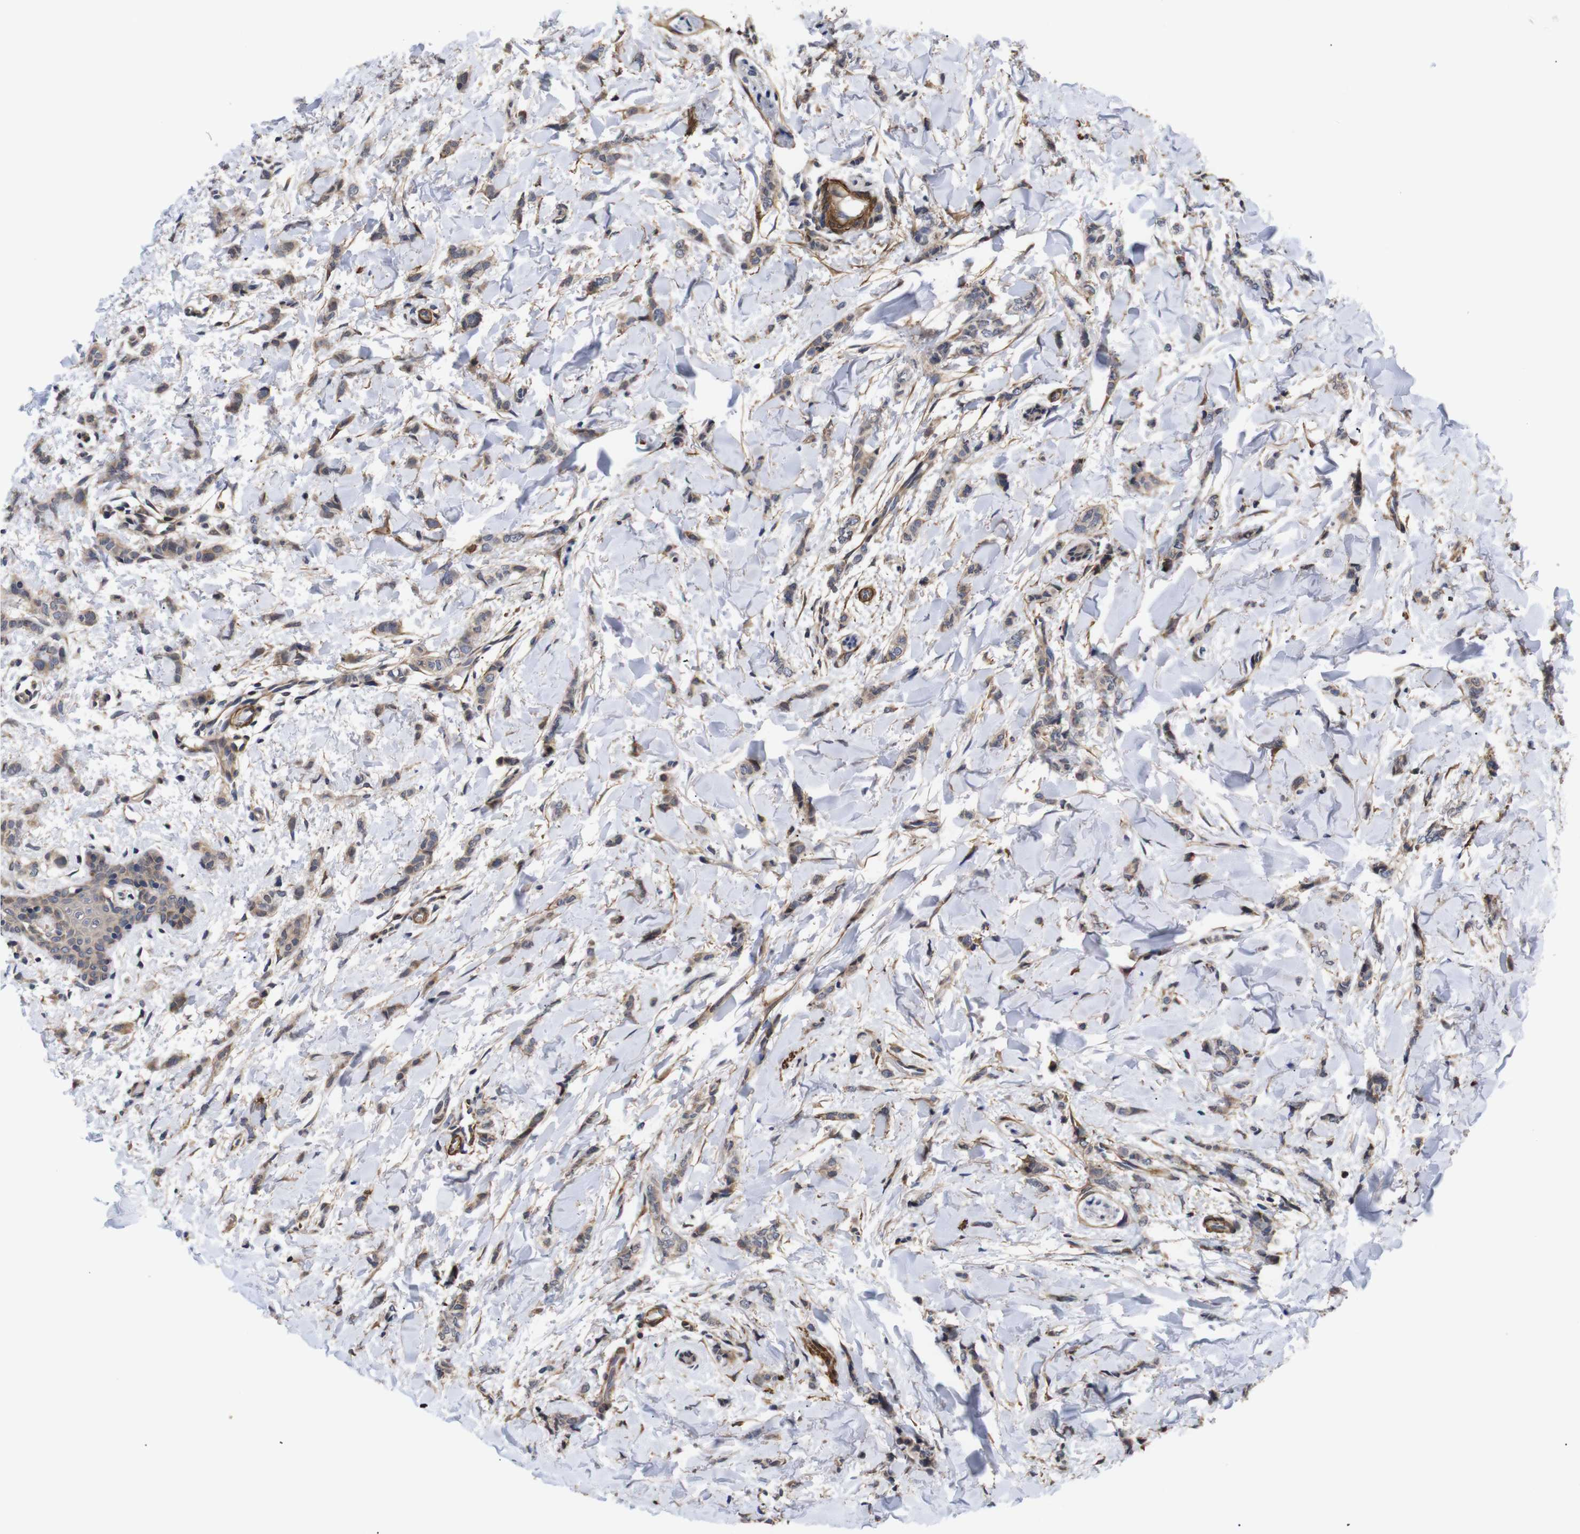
{"staining": {"intensity": "moderate", "quantity": ">75%", "location": "cytoplasmic/membranous"}, "tissue": "breast cancer", "cell_type": "Tumor cells", "image_type": "cancer", "snomed": [{"axis": "morphology", "description": "Lobular carcinoma"}, {"axis": "topography", "description": "Skin"}, {"axis": "topography", "description": "Breast"}], "caption": "Breast cancer (lobular carcinoma) stained for a protein displays moderate cytoplasmic/membranous positivity in tumor cells.", "gene": "PDLIM5", "patient": {"sex": "female", "age": 46}}